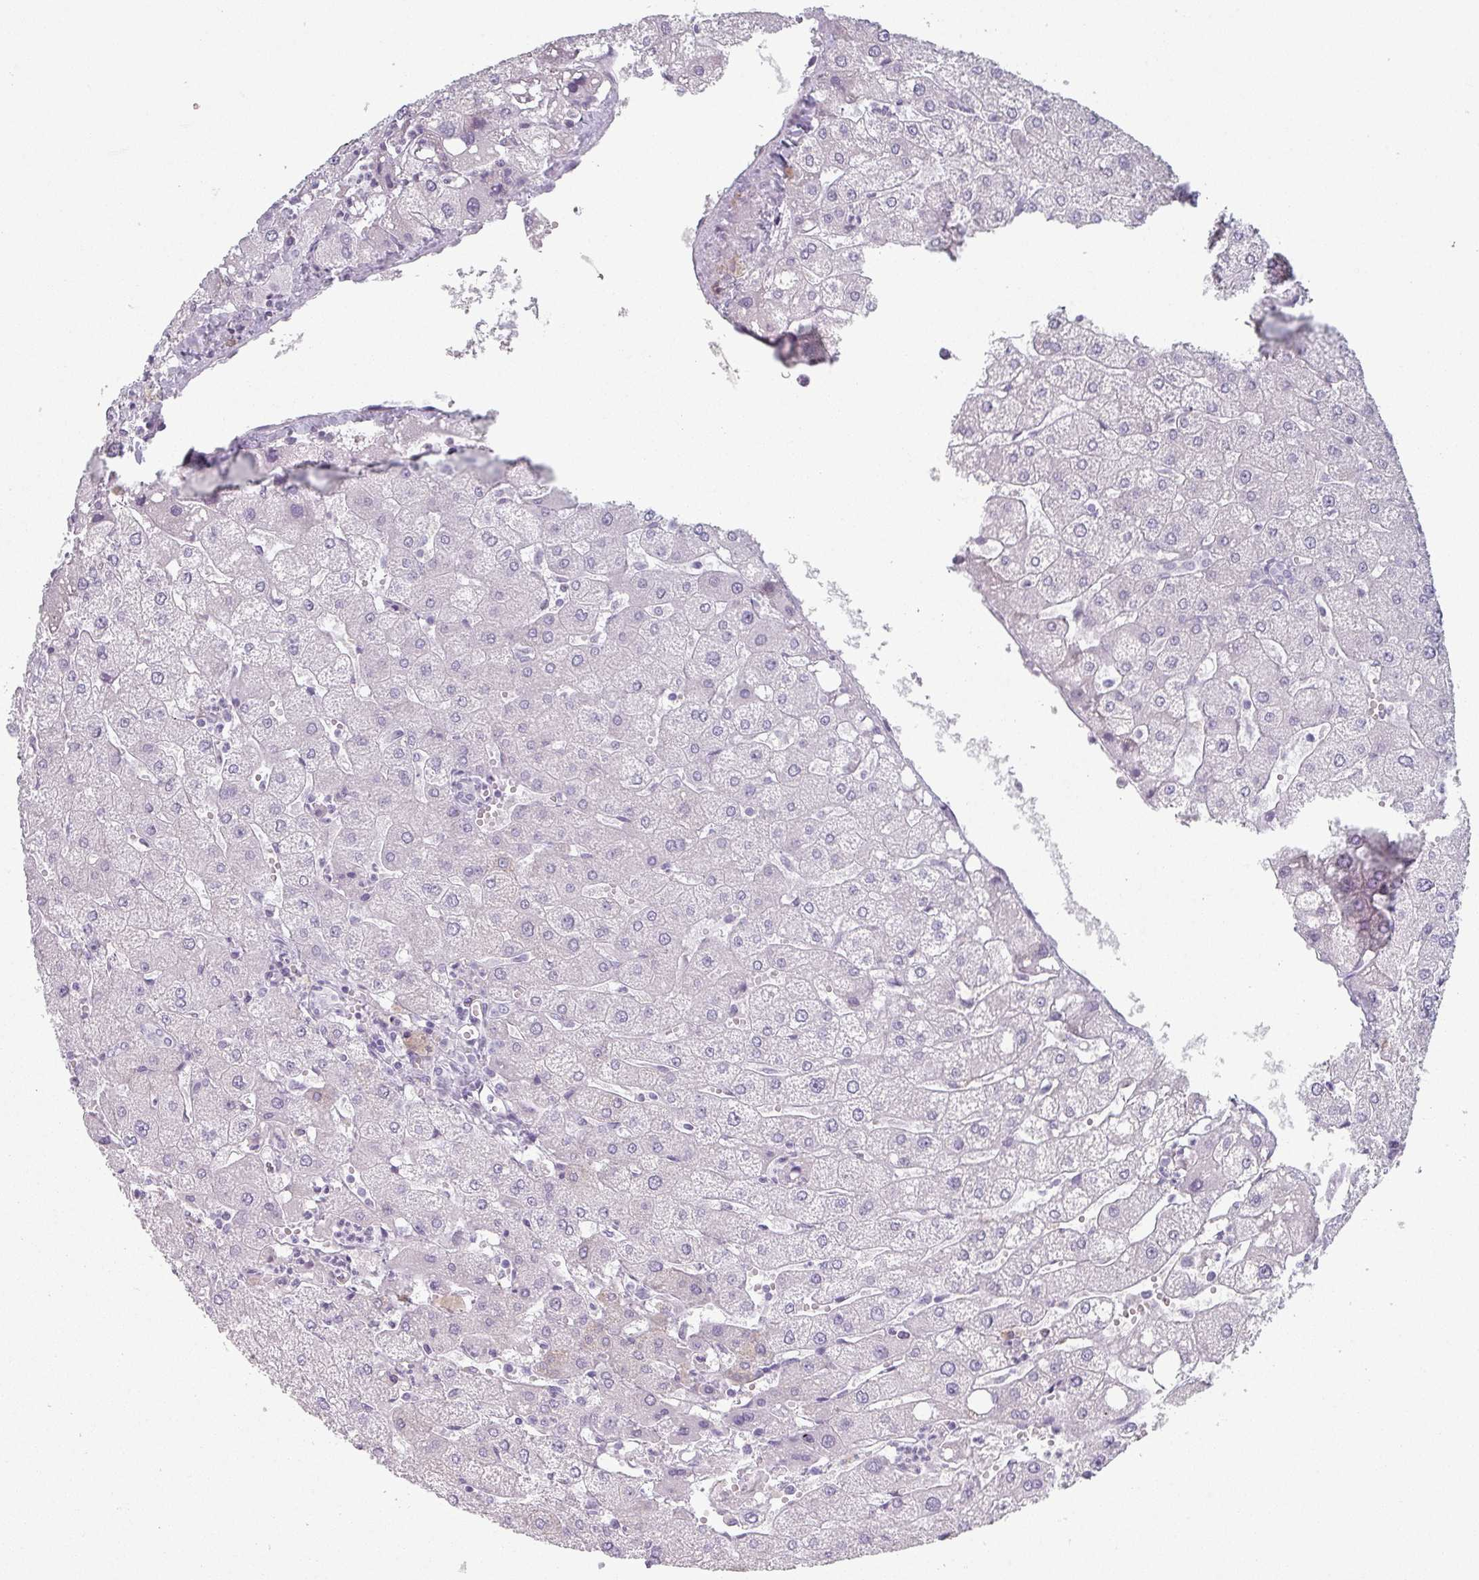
{"staining": {"intensity": "negative", "quantity": "none", "location": "none"}, "tissue": "liver", "cell_type": "Cholangiocytes", "image_type": "normal", "snomed": [{"axis": "morphology", "description": "Normal tissue, NOS"}, {"axis": "topography", "description": "Liver"}], "caption": "Micrograph shows no protein positivity in cholangiocytes of normal liver.", "gene": "SLC35G2", "patient": {"sex": "male", "age": 67}}